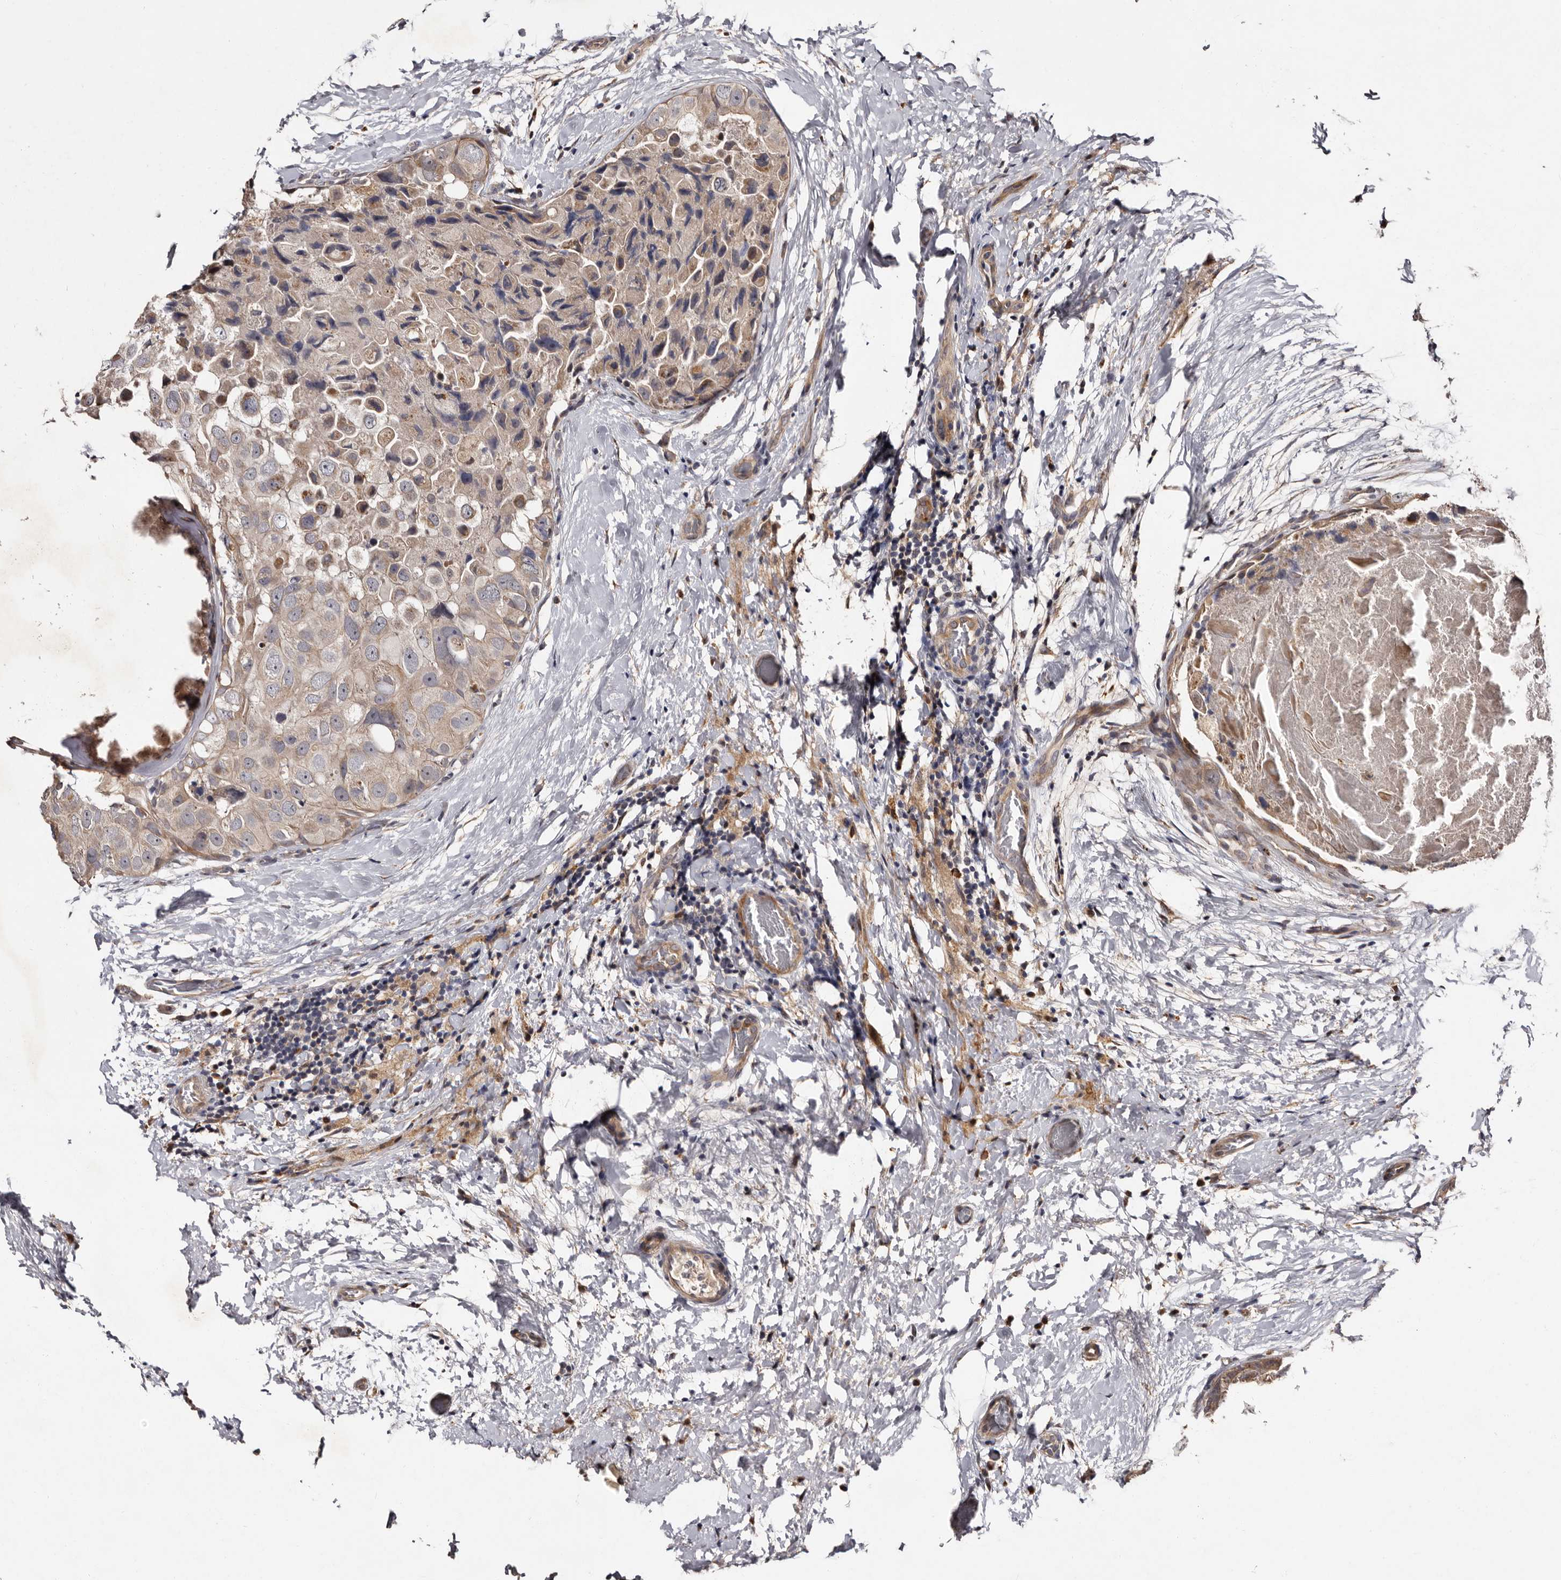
{"staining": {"intensity": "weak", "quantity": "<25%", "location": "cytoplasmic/membranous"}, "tissue": "breast cancer", "cell_type": "Tumor cells", "image_type": "cancer", "snomed": [{"axis": "morphology", "description": "Duct carcinoma"}, {"axis": "topography", "description": "Breast"}], "caption": "A micrograph of breast cancer (invasive ductal carcinoma) stained for a protein exhibits no brown staining in tumor cells. Nuclei are stained in blue.", "gene": "DNPH1", "patient": {"sex": "female", "age": 62}}